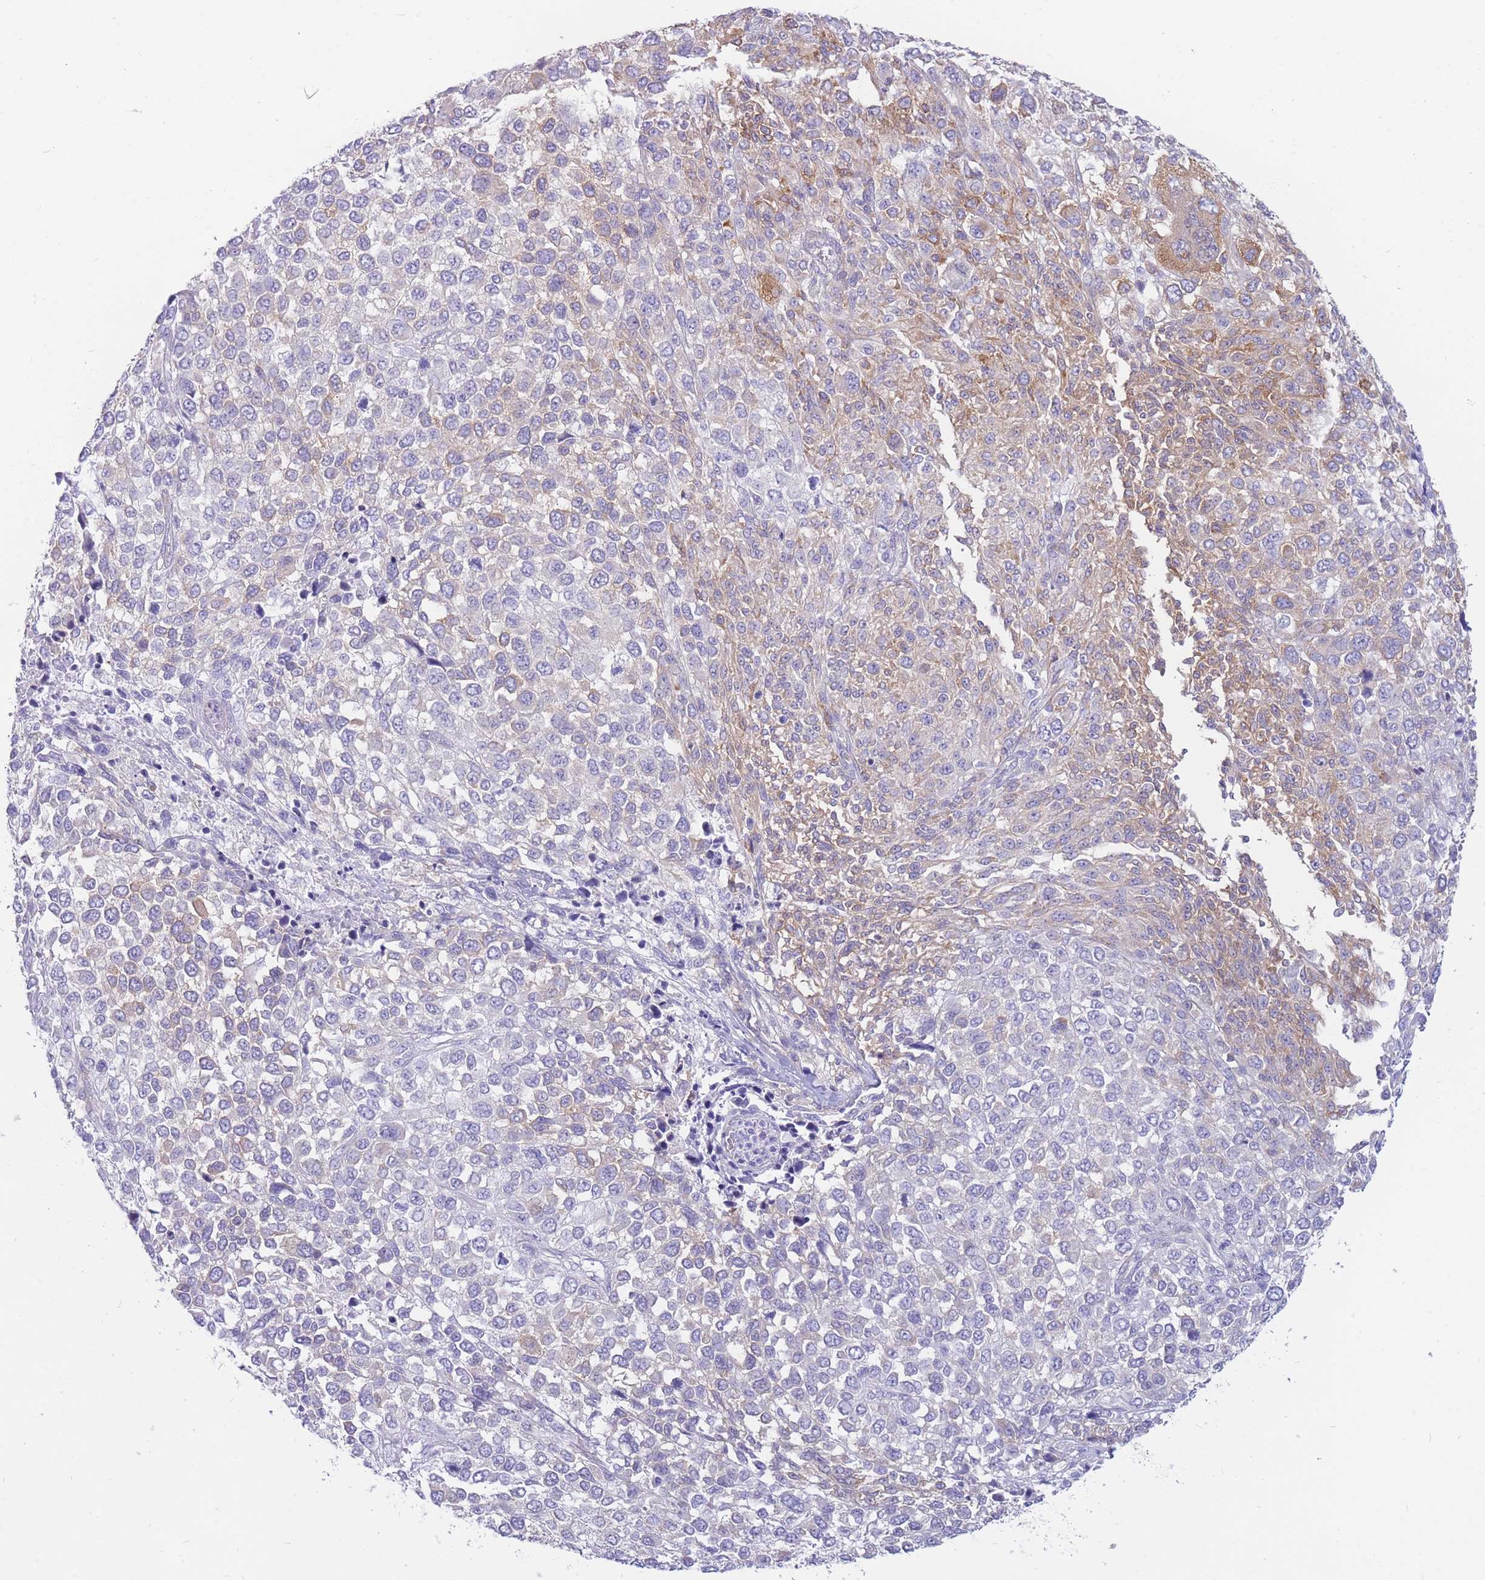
{"staining": {"intensity": "moderate", "quantity": "<25%", "location": "cytoplasmic/membranous"}, "tissue": "melanoma", "cell_type": "Tumor cells", "image_type": "cancer", "snomed": [{"axis": "morphology", "description": "Malignant melanoma, NOS"}, {"axis": "topography", "description": "Skin of trunk"}], "caption": "Human melanoma stained for a protein (brown) exhibits moderate cytoplasmic/membranous positive staining in about <25% of tumor cells.", "gene": "MTSS2", "patient": {"sex": "male", "age": 71}}